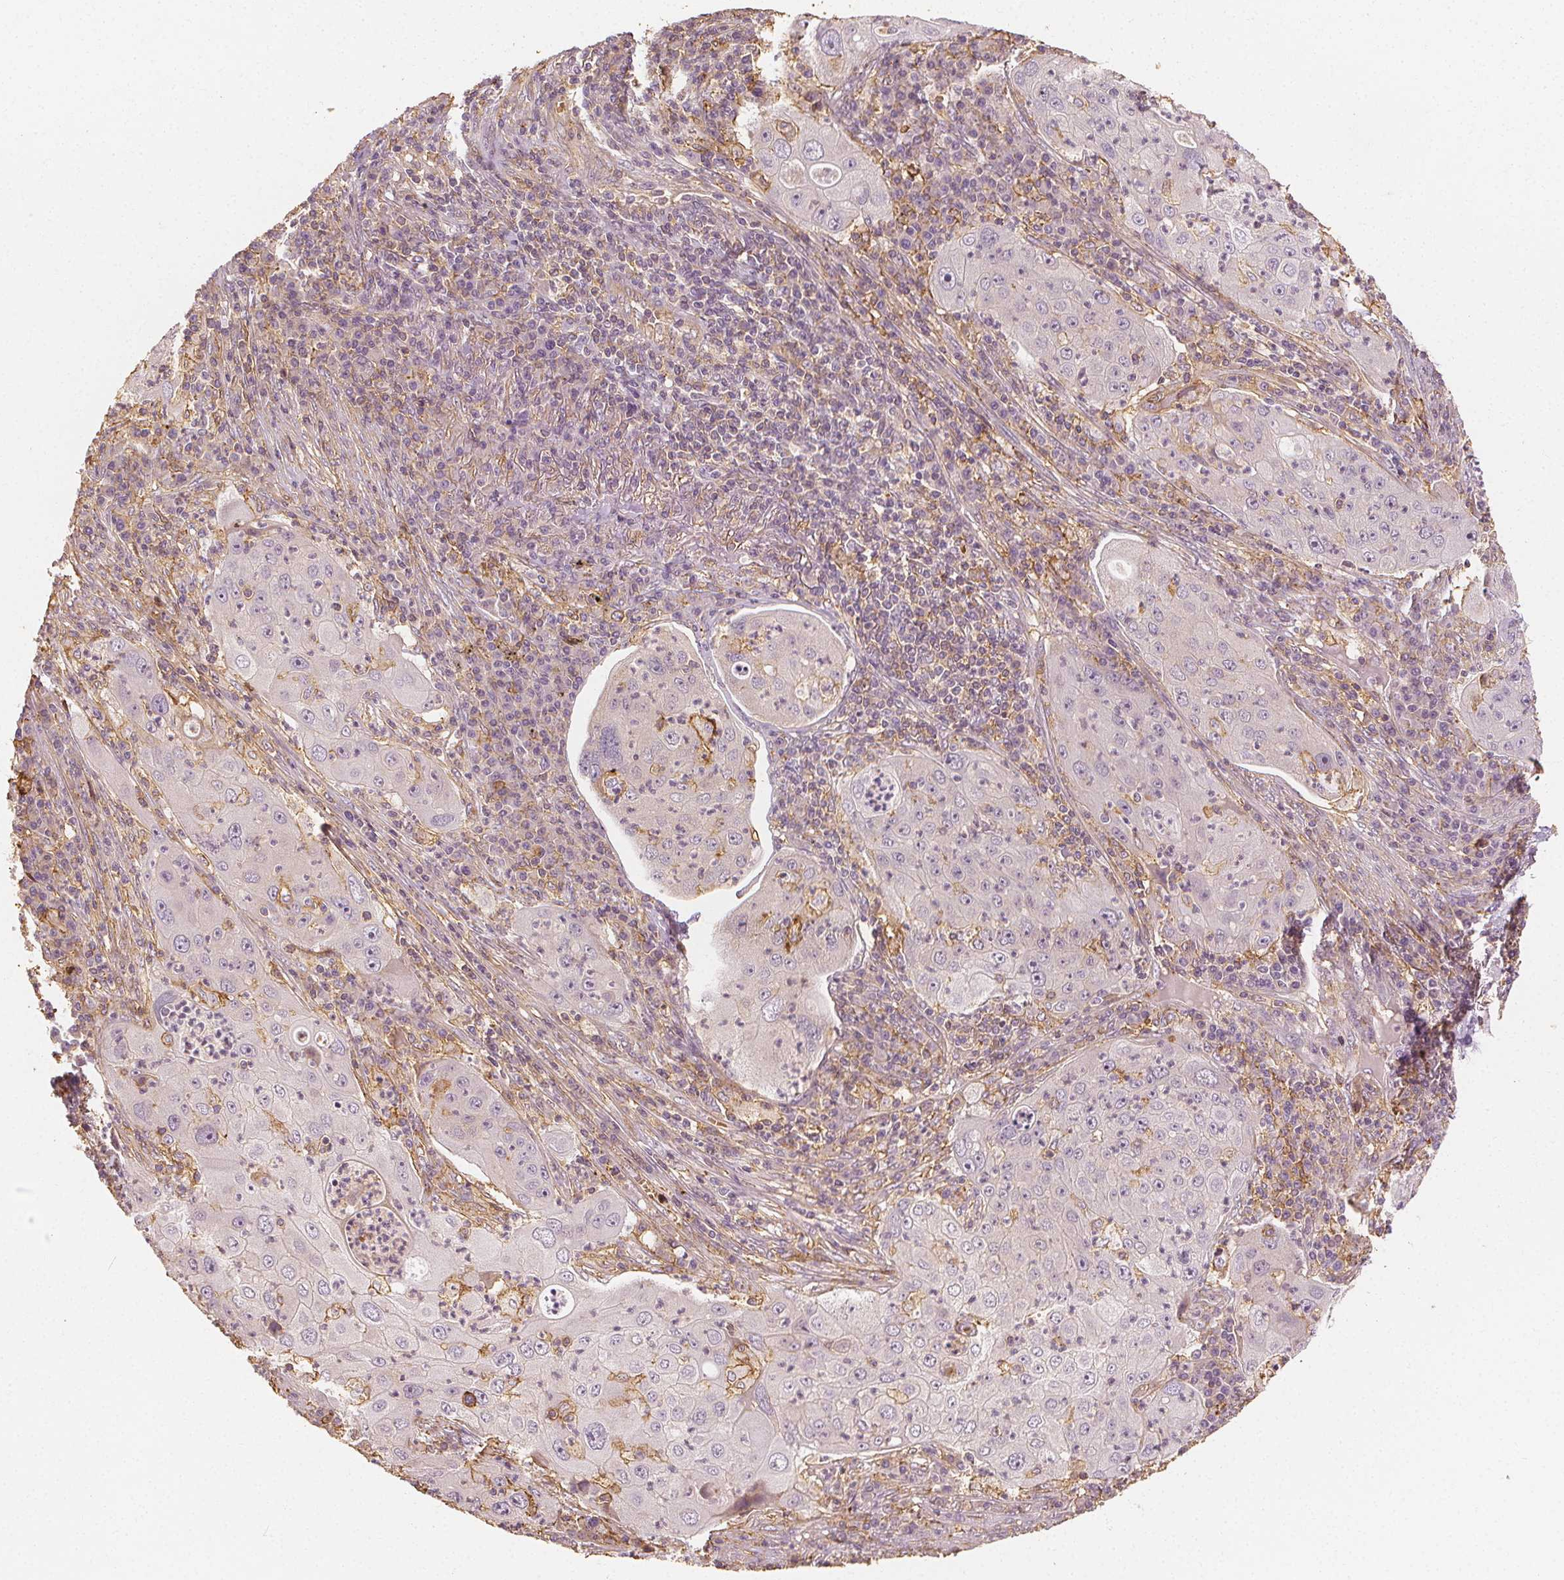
{"staining": {"intensity": "negative", "quantity": "none", "location": "none"}, "tissue": "lung cancer", "cell_type": "Tumor cells", "image_type": "cancer", "snomed": [{"axis": "morphology", "description": "Squamous cell carcinoma, NOS"}, {"axis": "topography", "description": "Lung"}], "caption": "High magnification brightfield microscopy of lung cancer (squamous cell carcinoma) stained with DAB (brown) and counterstained with hematoxylin (blue): tumor cells show no significant expression.", "gene": "ARHGAP26", "patient": {"sex": "female", "age": 59}}